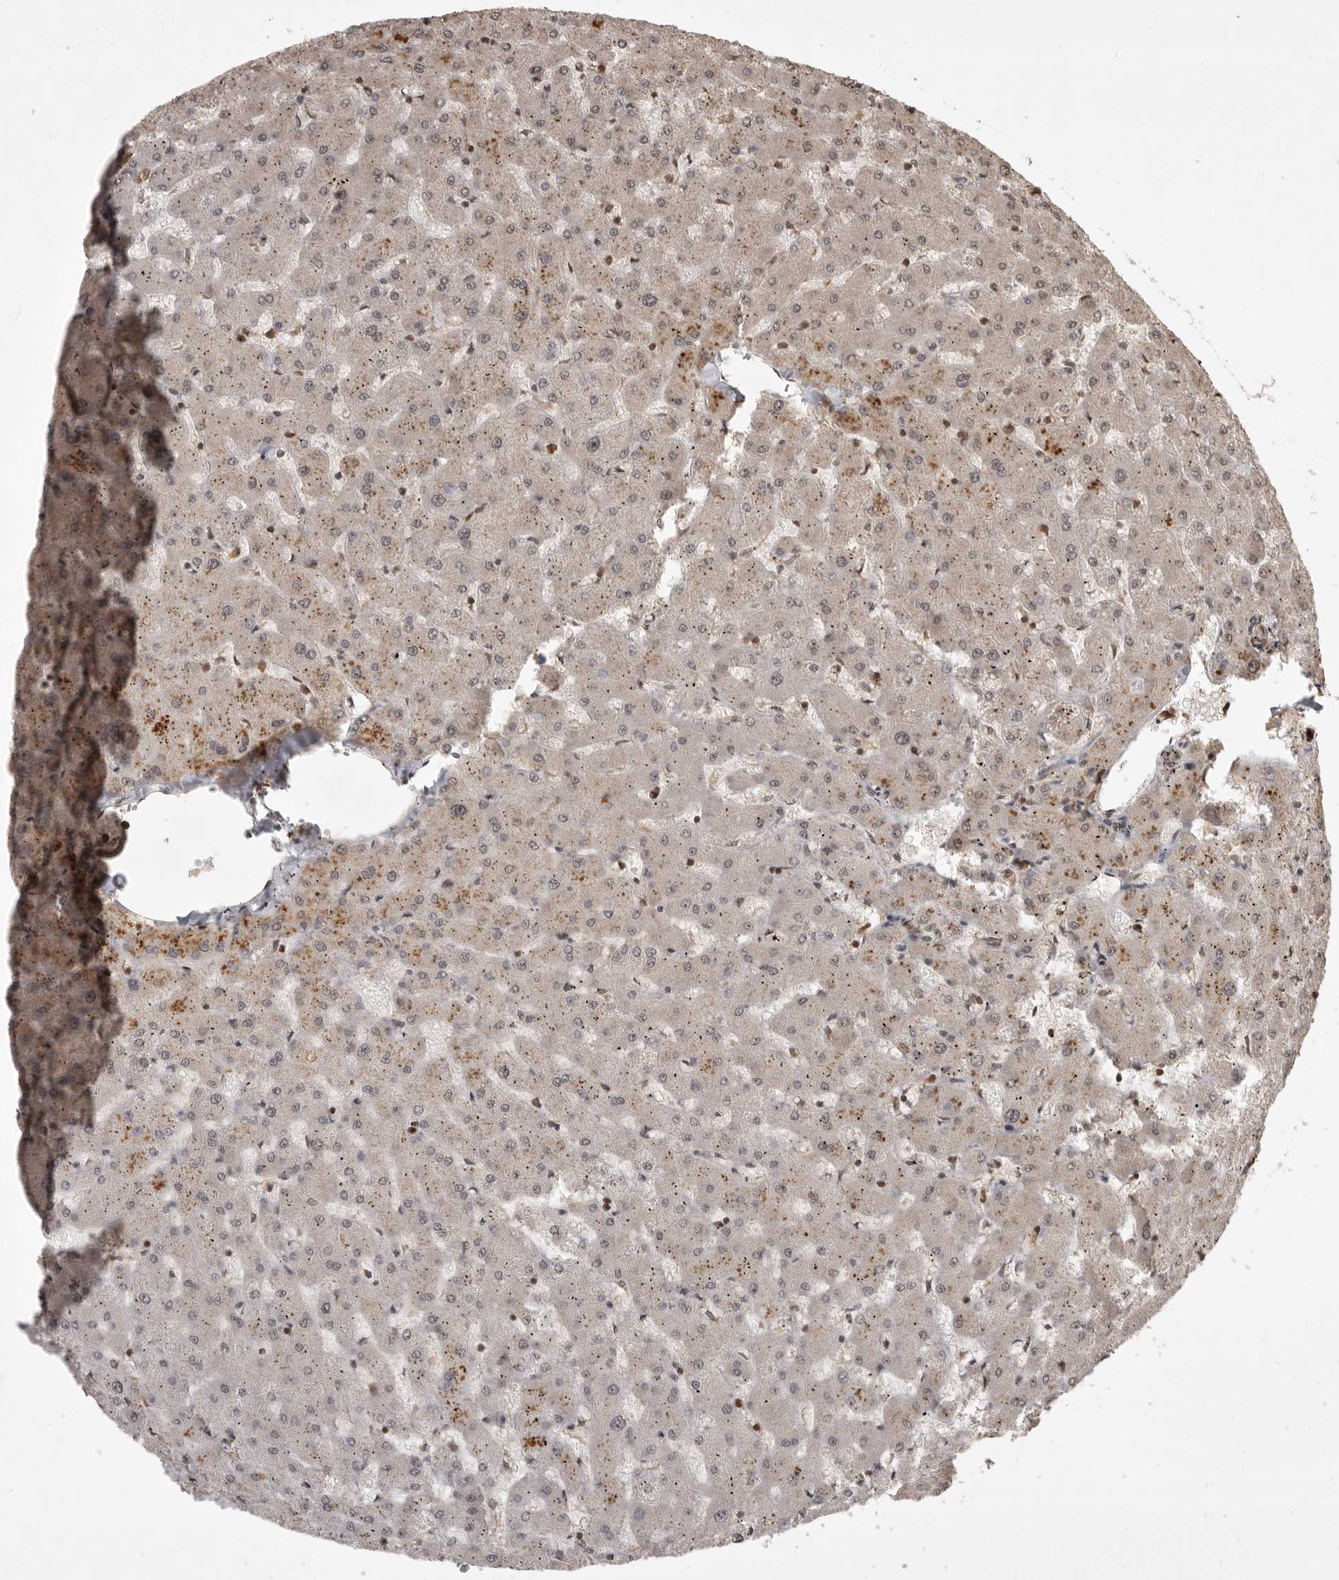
{"staining": {"intensity": "weak", "quantity": ">75%", "location": "nuclear"}, "tissue": "liver", "cell_type": "Cholangiocytes", "image_type": "normal", "snomed": [{"axis": "morphology", "description": "Normal tissue, NOS"}, {"axis": "topography", "description": "Liver"}], "caption": "Immunohistochemistry (IHC) image of normal liver stained for a protein (brown), which exhibits low levels of weak nuclear positivity in approximately >75% of cholangiocytes.", "gene": "CBLL1", "patient": {"sex": "female", "age": 63}}